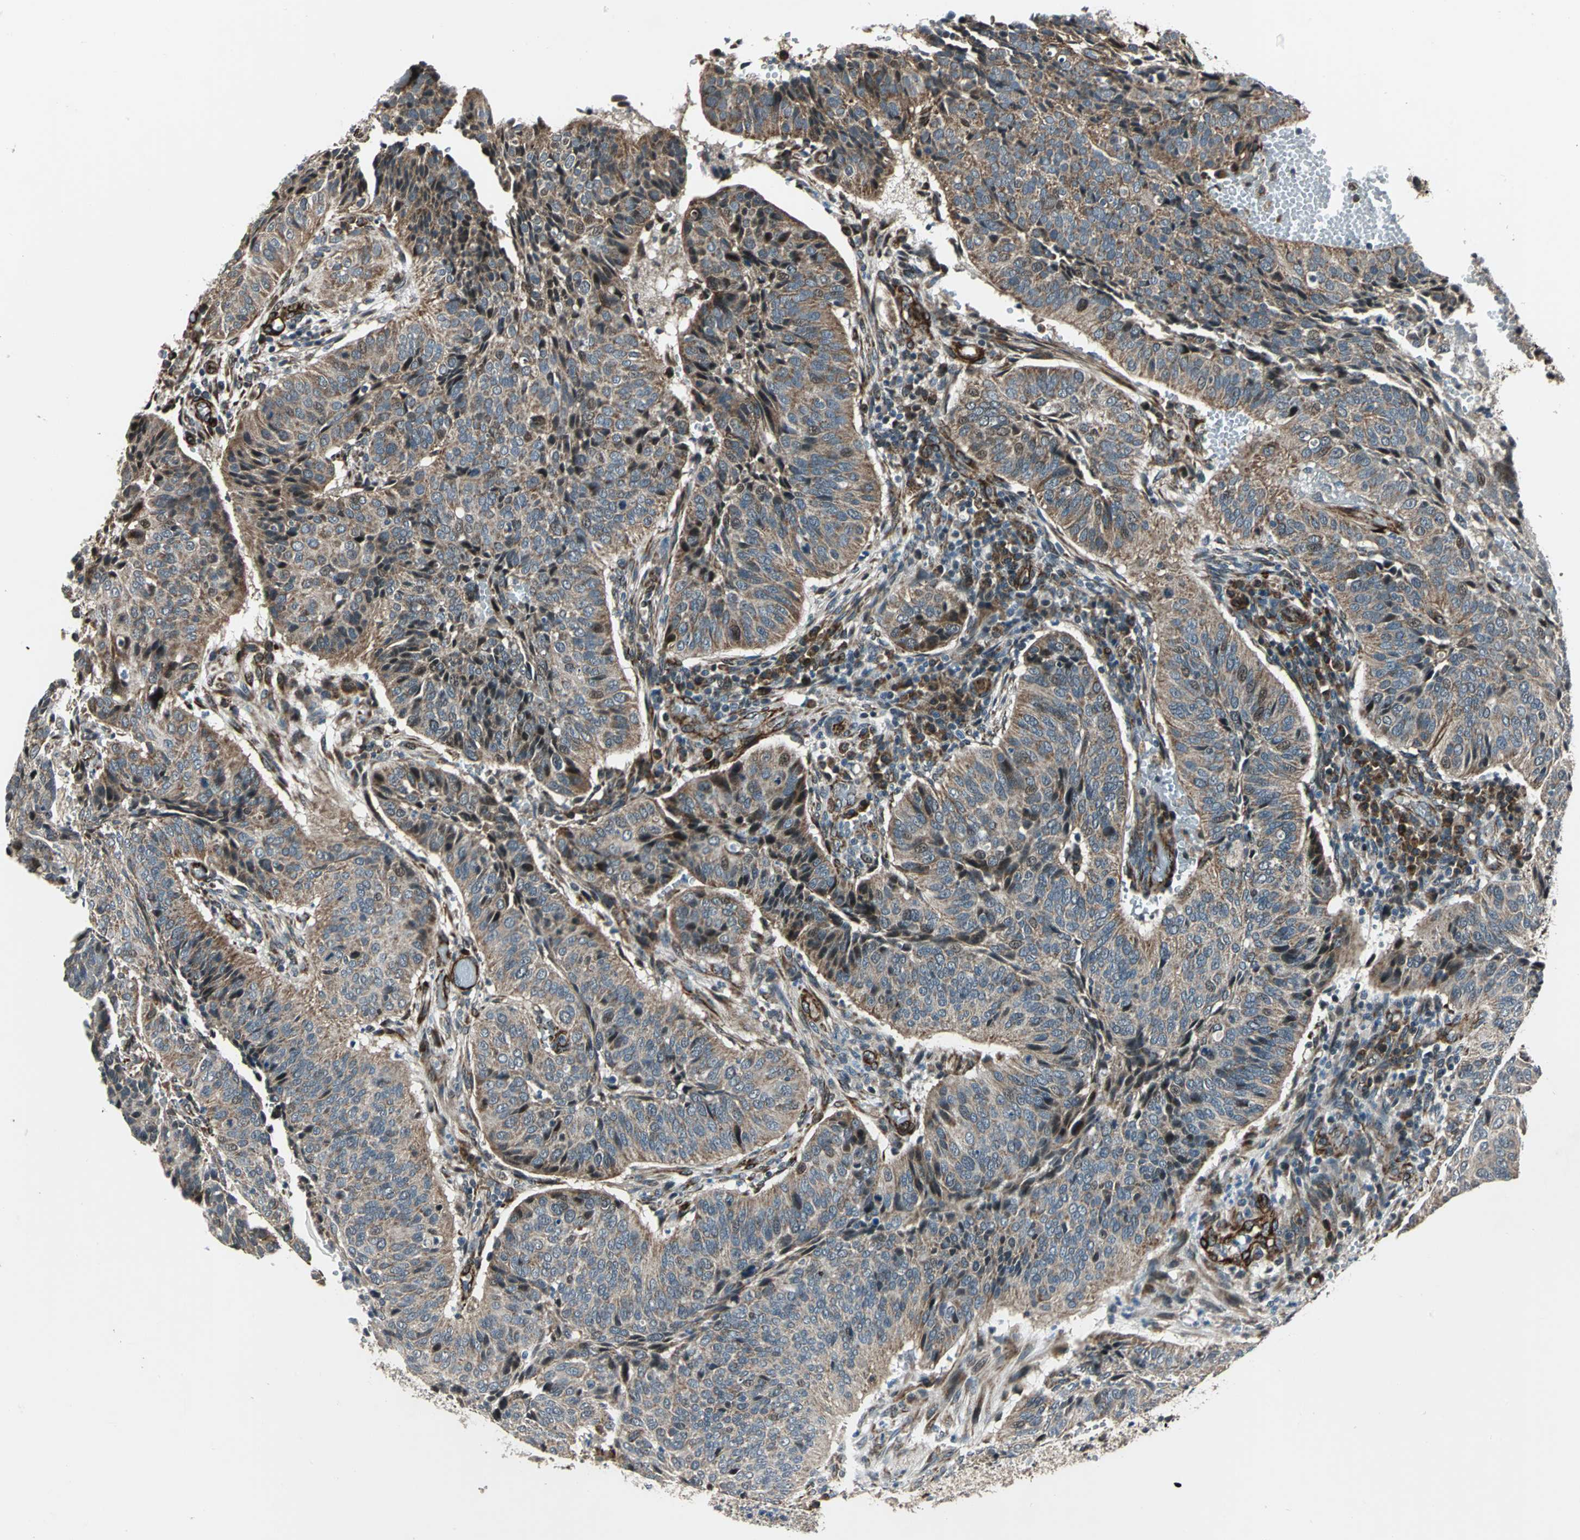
{"staining": {"intensity": "moderate", "quantity": ">75%", "location": "cytoplasmic/membranous"}, "tissue": "cervical cancer", "cell_type": "Tumor cells", "image_type": "cancer", "snomed": [{"axis": "morphology", "description": "Squamous cell carcinoma, NOS"}, {"axis": "topography", "description": "Cervix"}], "caption": "Immunohistochemistry of human cervical cancer (squamous cell carcinoma) reveals medium levels of moderate cytoplasmic/membranous positivity in approximately >75% of tumor cells.", "gene": "EXD2", "patient": {"sex": "female", "age": 39}}